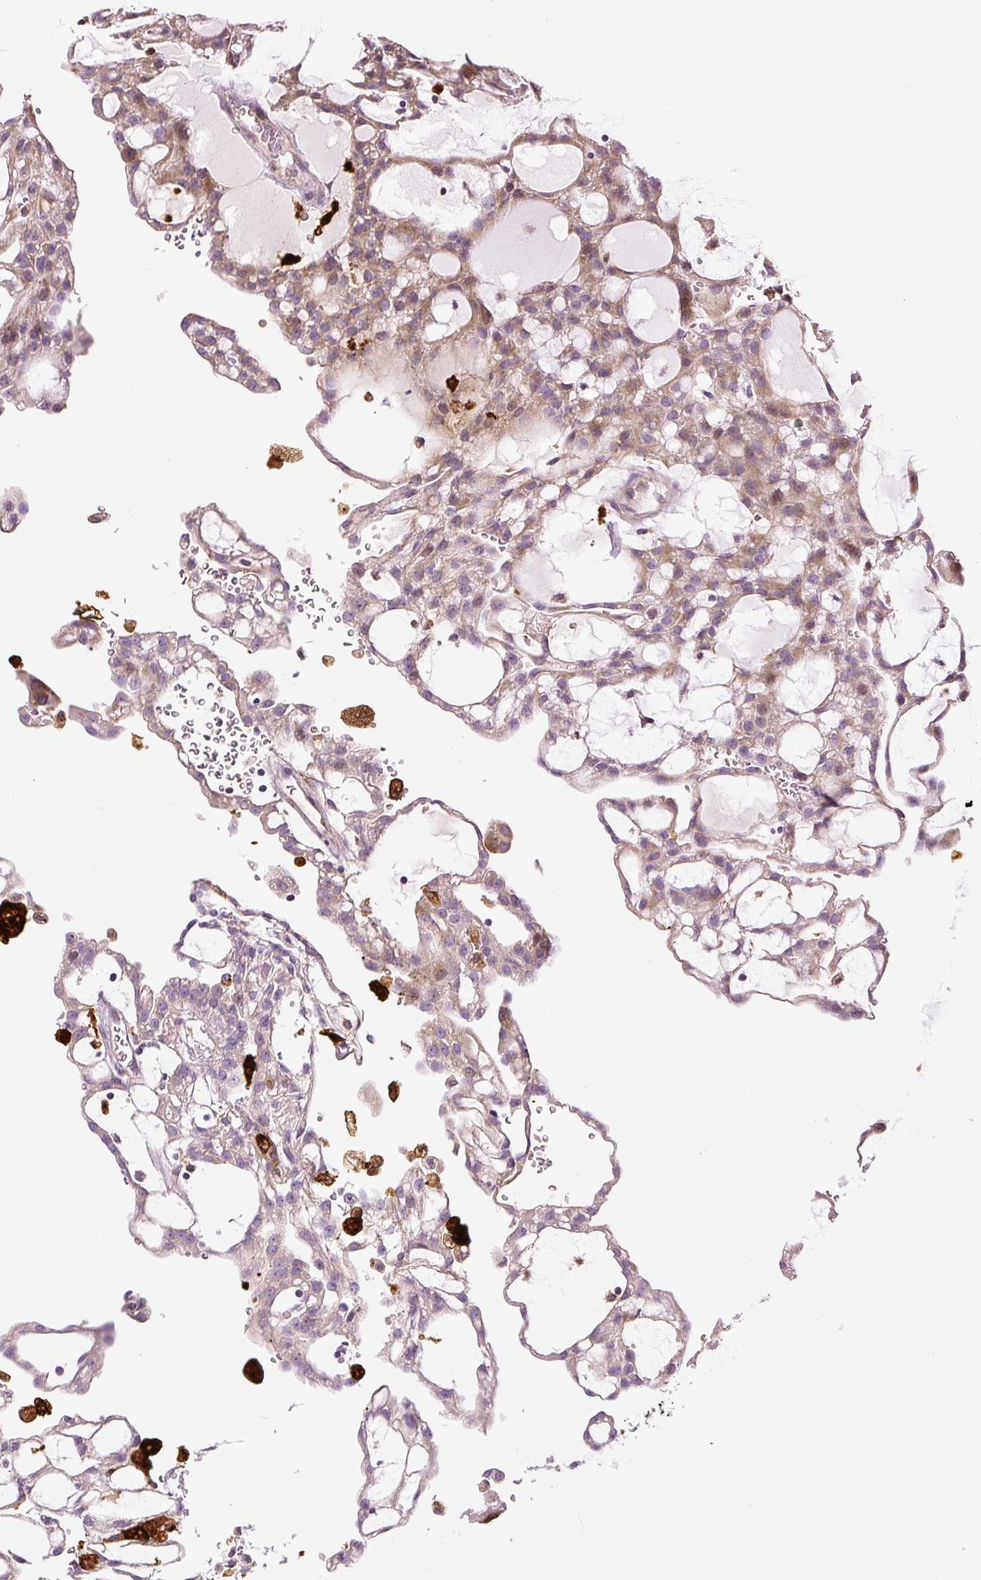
{"staining": {"intensity": "weak", "quantity": "25%-75%", "location": "cytoplasmic/membranous"}, "tissue": "renal cancer", "cell_type": "Tumor cells", "image_type": "cancer", "snomed": [{"axis": "morphology", "description": "Adenocarcinoma, NOS"}, {"axis": "topography", "description": "Kidney"}], "caption": "IHC of adenocarcinoma (renal) demonstrates low levels of weak cytoplasmic/membranous positivity in approximately 25%-75% of tumor cells.", "gene": "FUT10", "patient": {"sex": "male", "age": 63}}